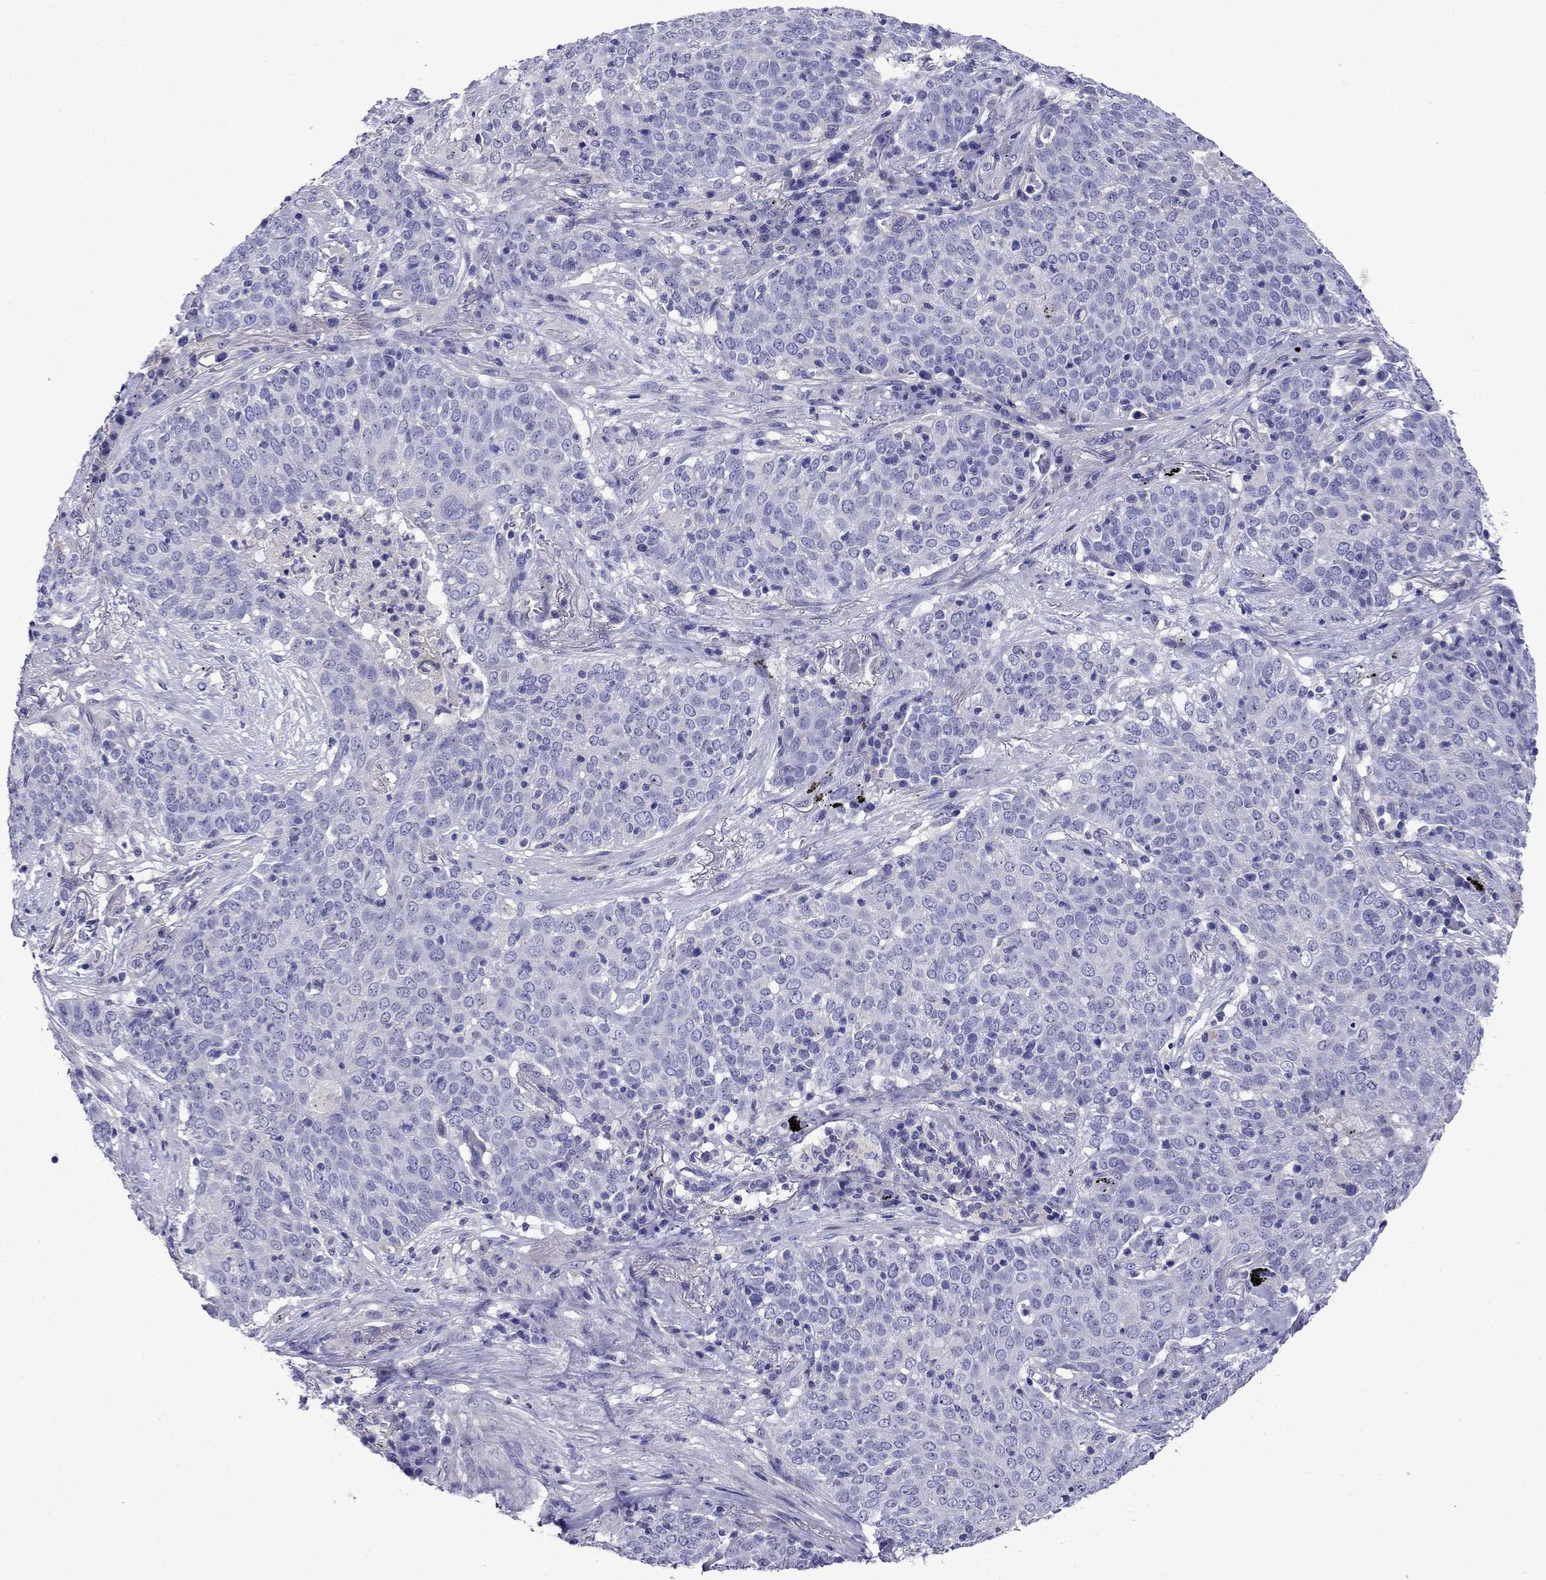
{"staining": {"intensity": "negative", "quantity": "none", "location": "none"}, "tissue": "lung cancer", "cell_type": "Tumor cells", "image_type": "cancer", "snomed": [{"axis": "morphology", "description": "Squamous cell carcinoma, NOS"}, {"axis": "topography", "description": "Lung"}], "caption": "Tumor cells show no significant protein expression in lung squamous cell carcinoma.", "gene": "SCG2", "patient": {"sex": "male", "age": 82}}